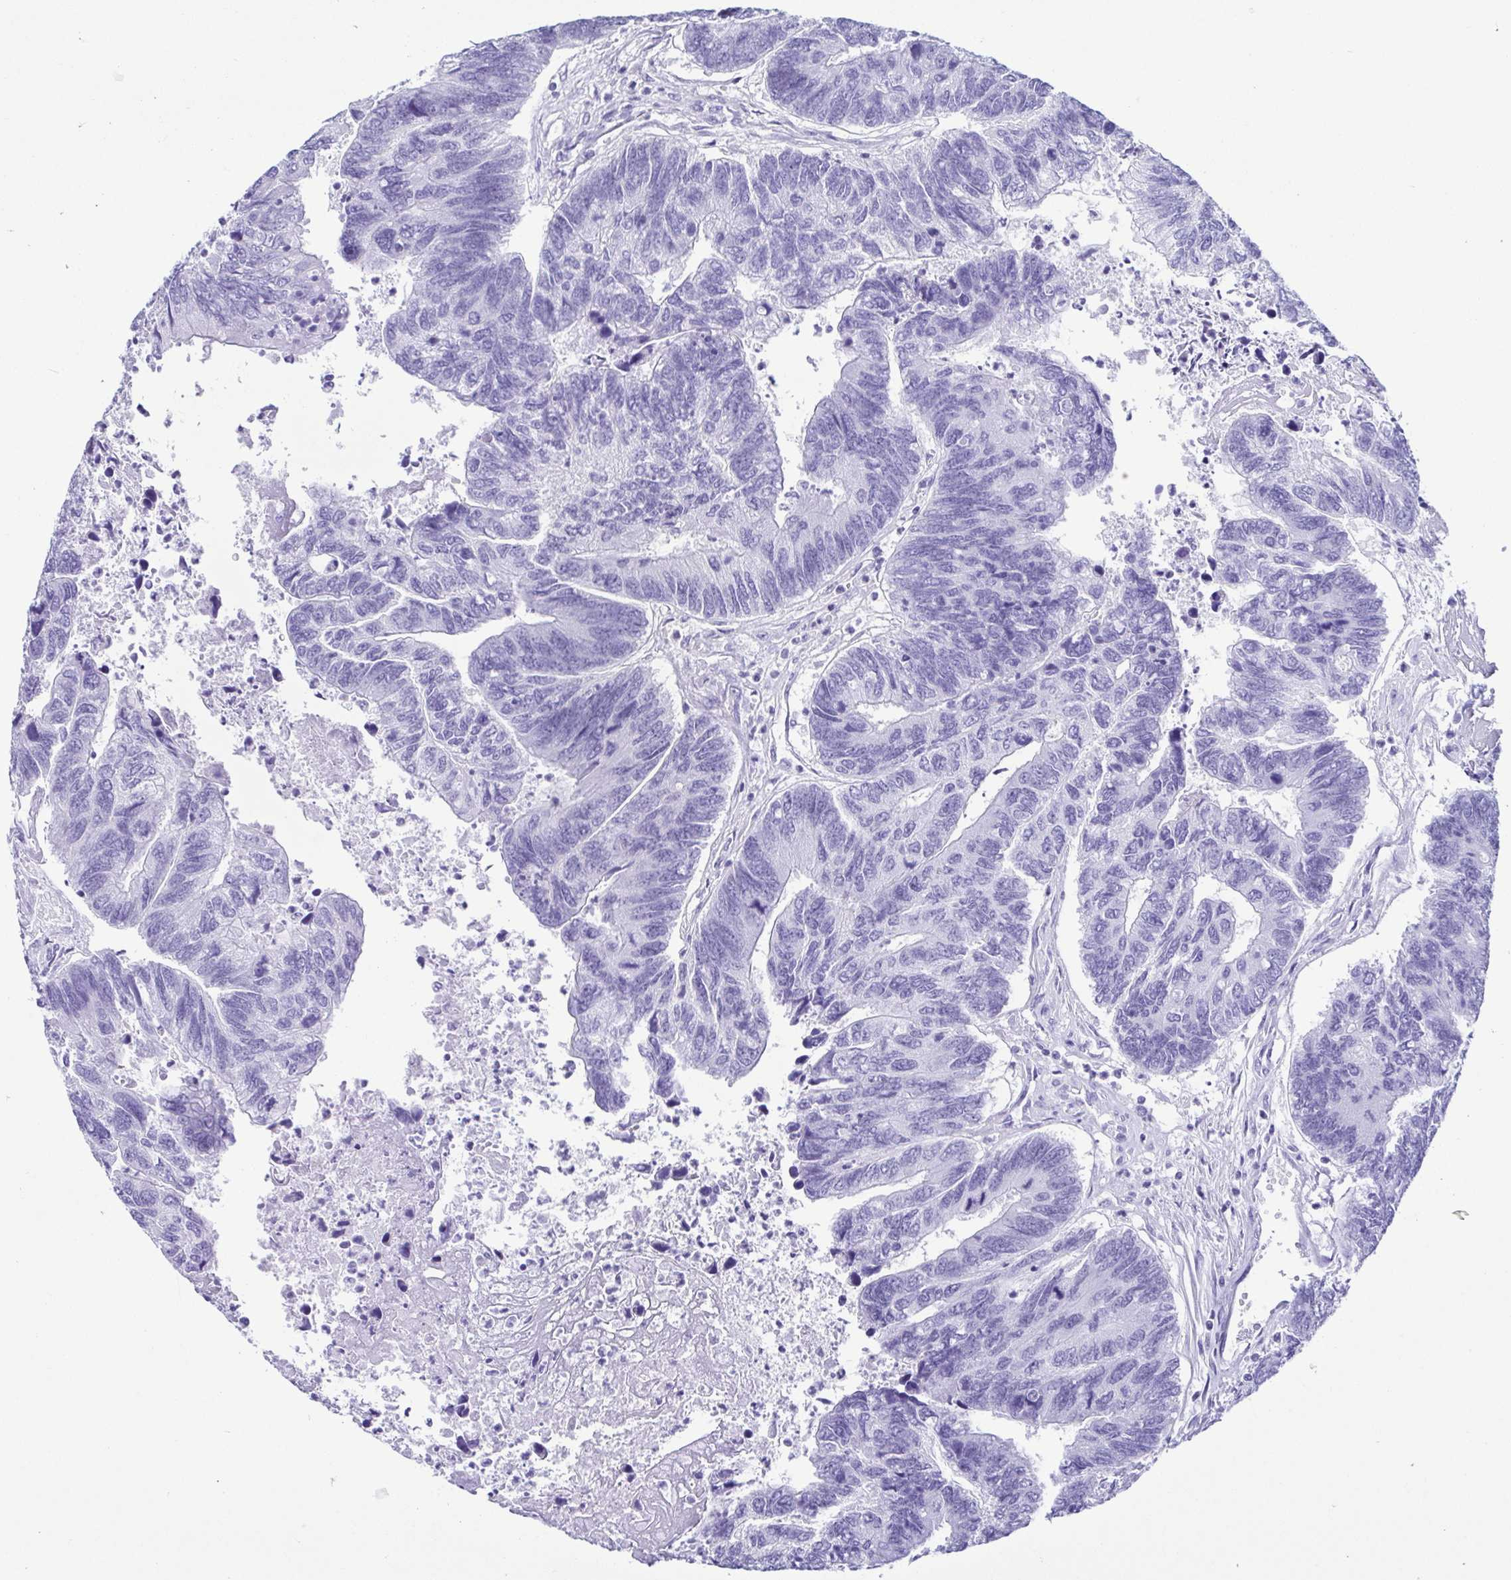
{"staining": {"intensity": "negative", "quantity": "none", "location": "none"}, "tissue": "colorectal cancer", "cell_type": "Tumor cells", "image_type": "cancer", "snomed": [{"axis": "morphology", "description": "Adenocarcinoma, NOS"}, {"axis": "topography", "description": "Colon"}], "caption": "High magnification brightfield microscopy of colorectal adenocarcinoma stained with DAB (brown) and counterstained with hematoxylin (blue): tumor cells show no significant expression.", "gene": "ACTRT3", "patient": {"sex": "female", "age": 67}}